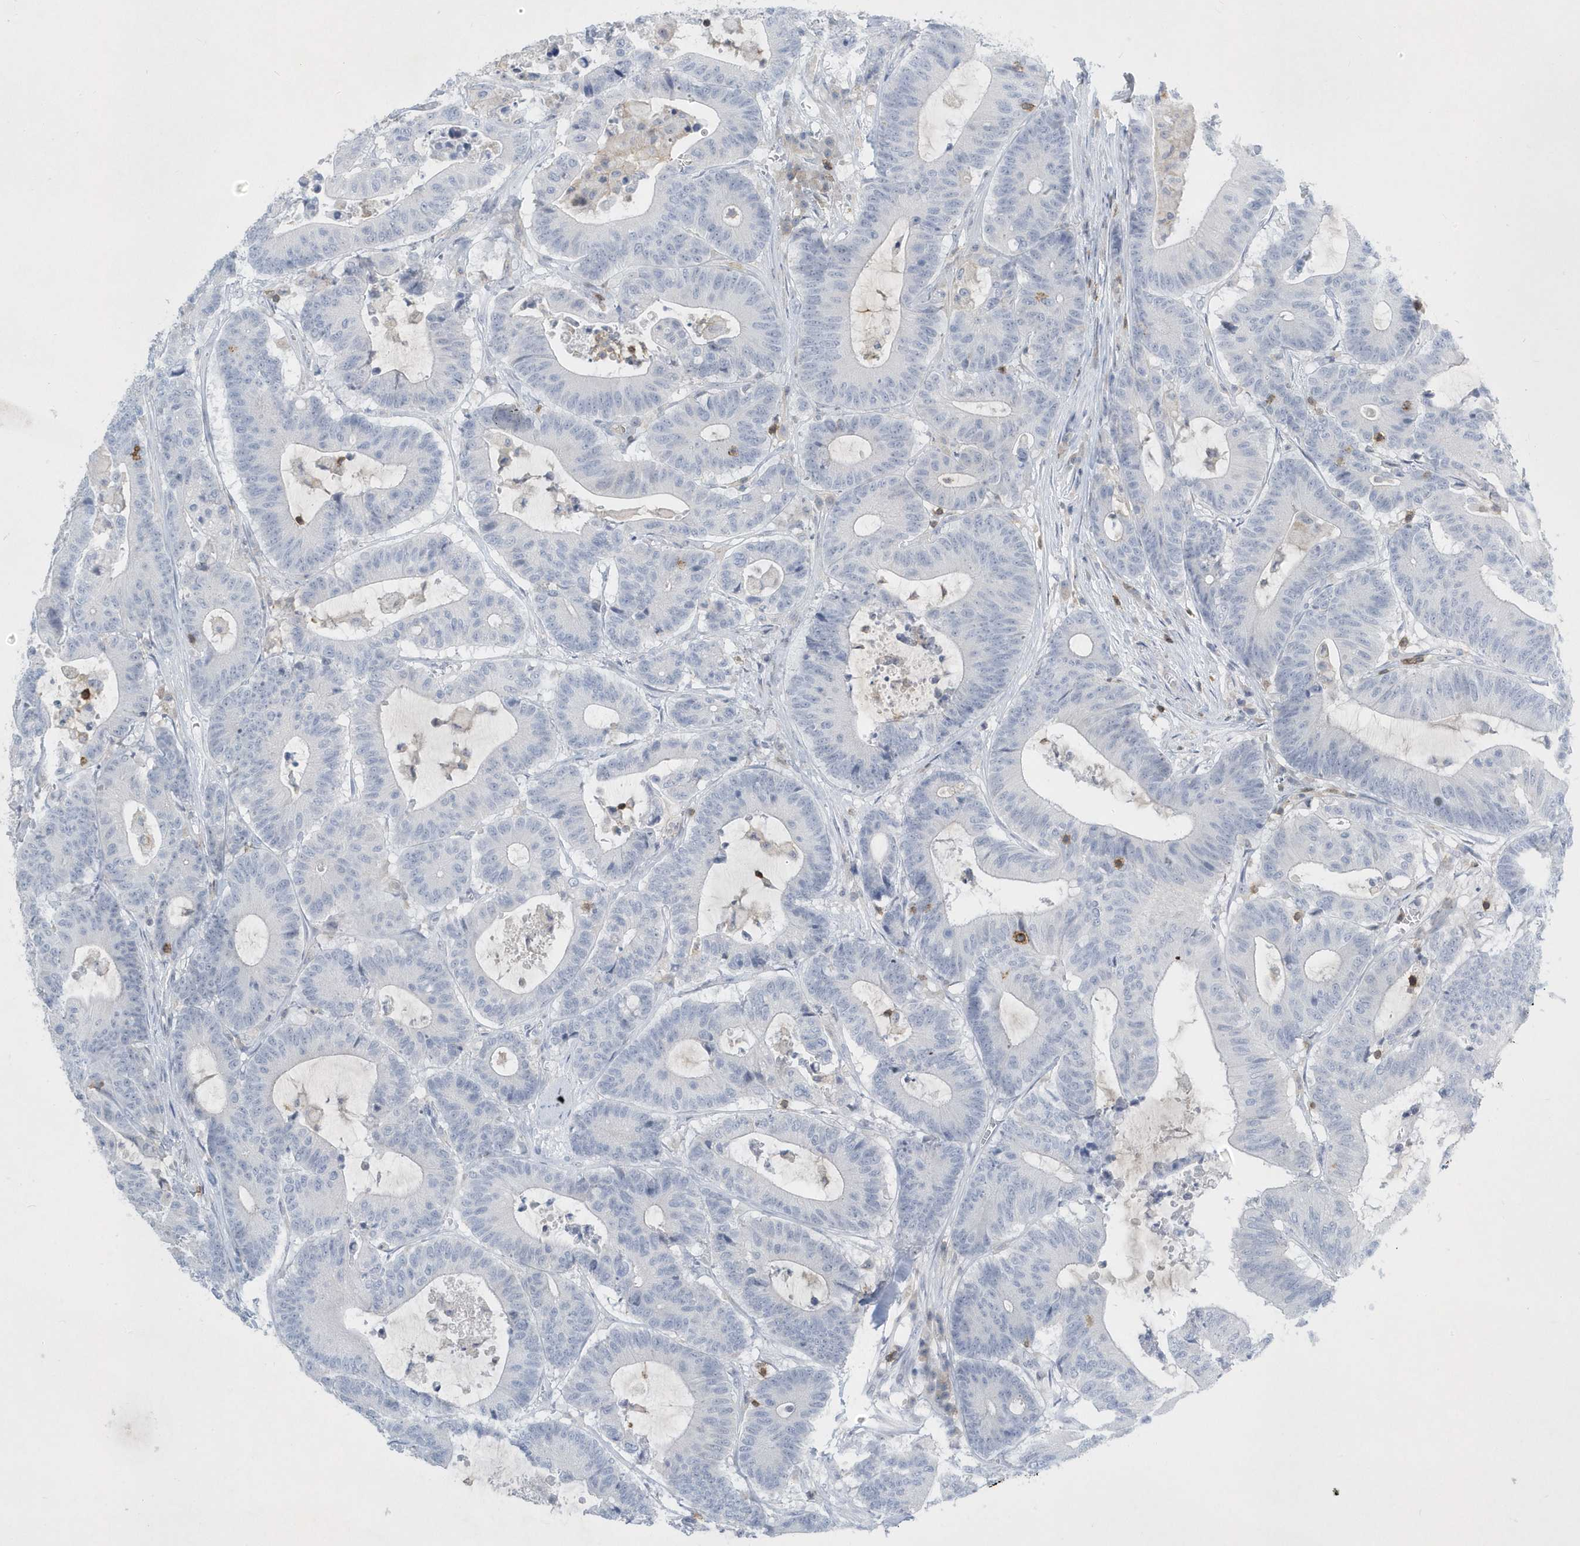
{"staining": {"intensity": "negative", "quantity": "none", "location": "none"}, "tissue": "colorectal cancer", "cell_type": "Tumor cells", "image_type": "cancer", "snomed": [{"axis": "morphology", "description": "Adenocarcinoma, NOS"}, {"axis": "topography", "description": "Colon"}], "caption": "IHC of human colorectal adenocarcinoma displays no positivity in tumor cells.", "gene": "PSD4", "patient": {"sex": "female", "age": 84}}